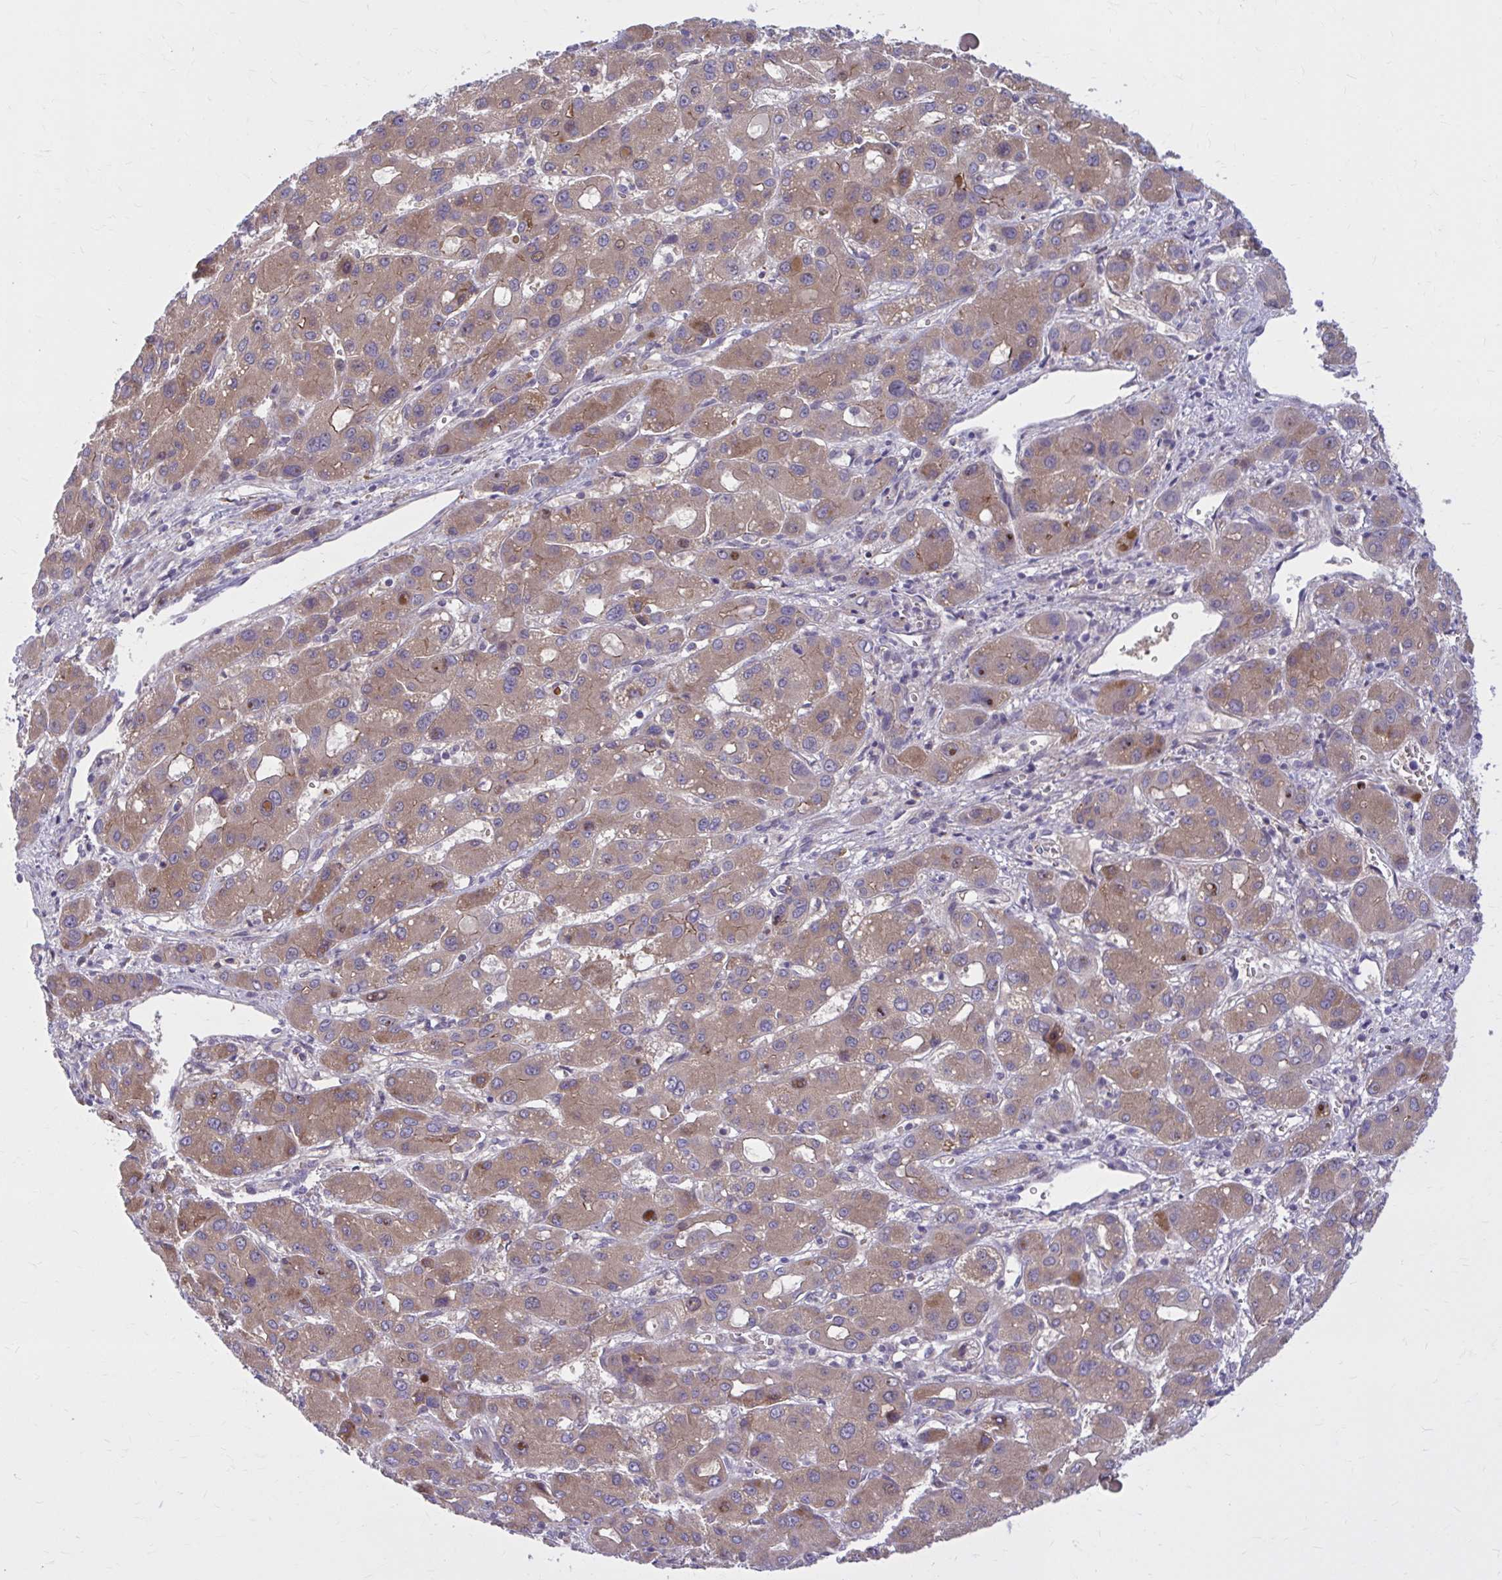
{"staining": {"intensity": "moderate", "quantity": ">75%", "location": "cytoplasmic/membranous"}, "tissue": "liver cancer", "cell_type": "Tumor cells", "image_type": "cancer", "snomed": [{"axis": "morphology", "description": "Carcinoma, Hepatocellular, NOS"}, {"axis": "topography", "description": "Liver"}], "caption": "Immunohistochemical staining of liver cancer (hepatocellular carcinoma) demonstrates medium levels of moderate cytoplasmic/membranous protein positivity in approximately >75% of tumor cells. Immunohistochemistry stains the protein in brown and the nuclei are stained blue.", "gene": "SNF8", "patient": {"sex": "male", "age": 55}}